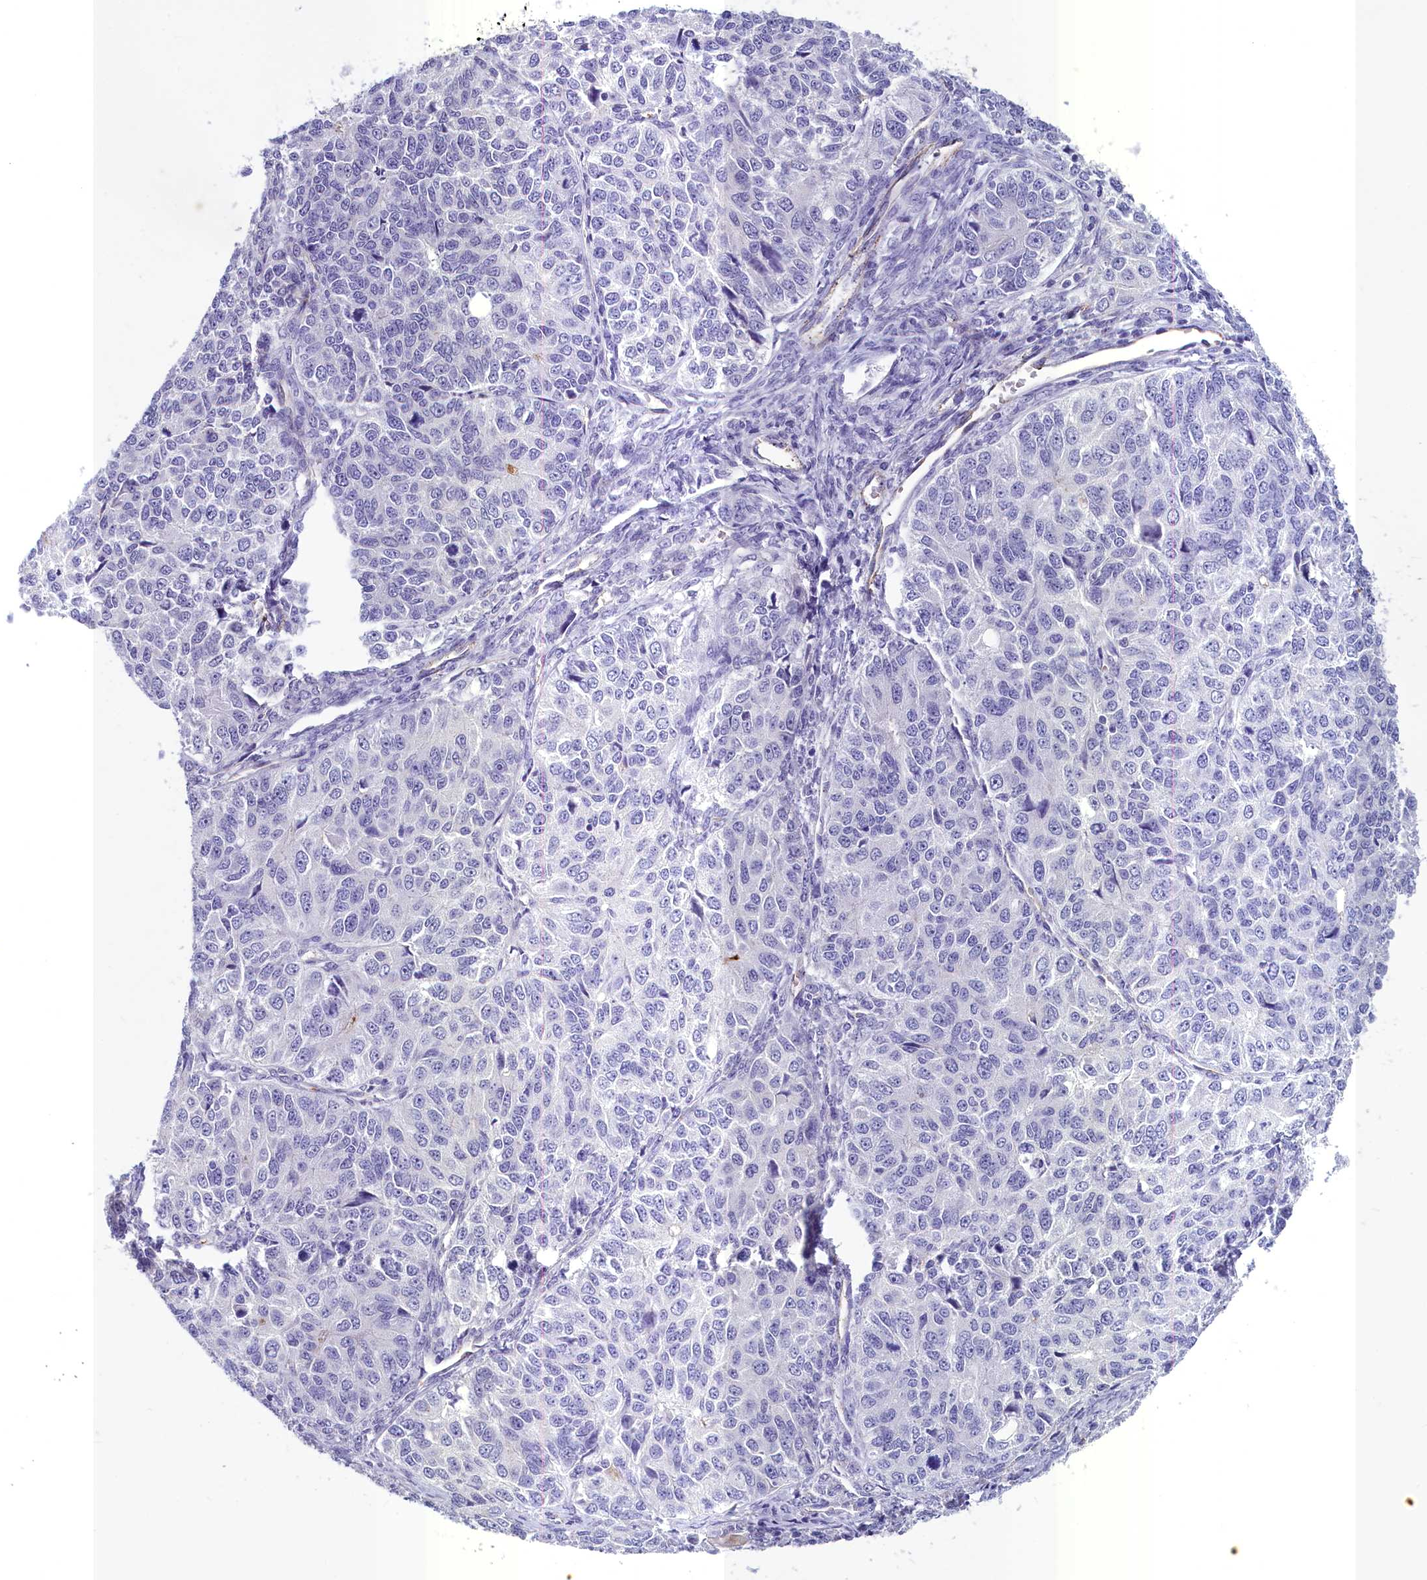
{"staining": {"intensity": "negative", "quantity": "none", "location": "none"}, "tissue": "ovarian cancer", "cell_type": "Tumor cells", "image_type": "cancer", "snomed": [{"axis": "morphology", "description": "Carcinoma, endometroid"}, {"axis": "topography", "description": "Ovary"}], "caption": "Immunohistochemistry (IHC) micrograph of ovarian endometroid carcinoma stained for a protein (brown), which demonstrates no staining in tumor cells. (Stains: DAB immunohistochemistry (IHC) with hematoxylin counter stain, Microscopy: brightfield microscopy at high magnification).", "gene": "INSC", "patient": {"sex": "female", "age": 51}}